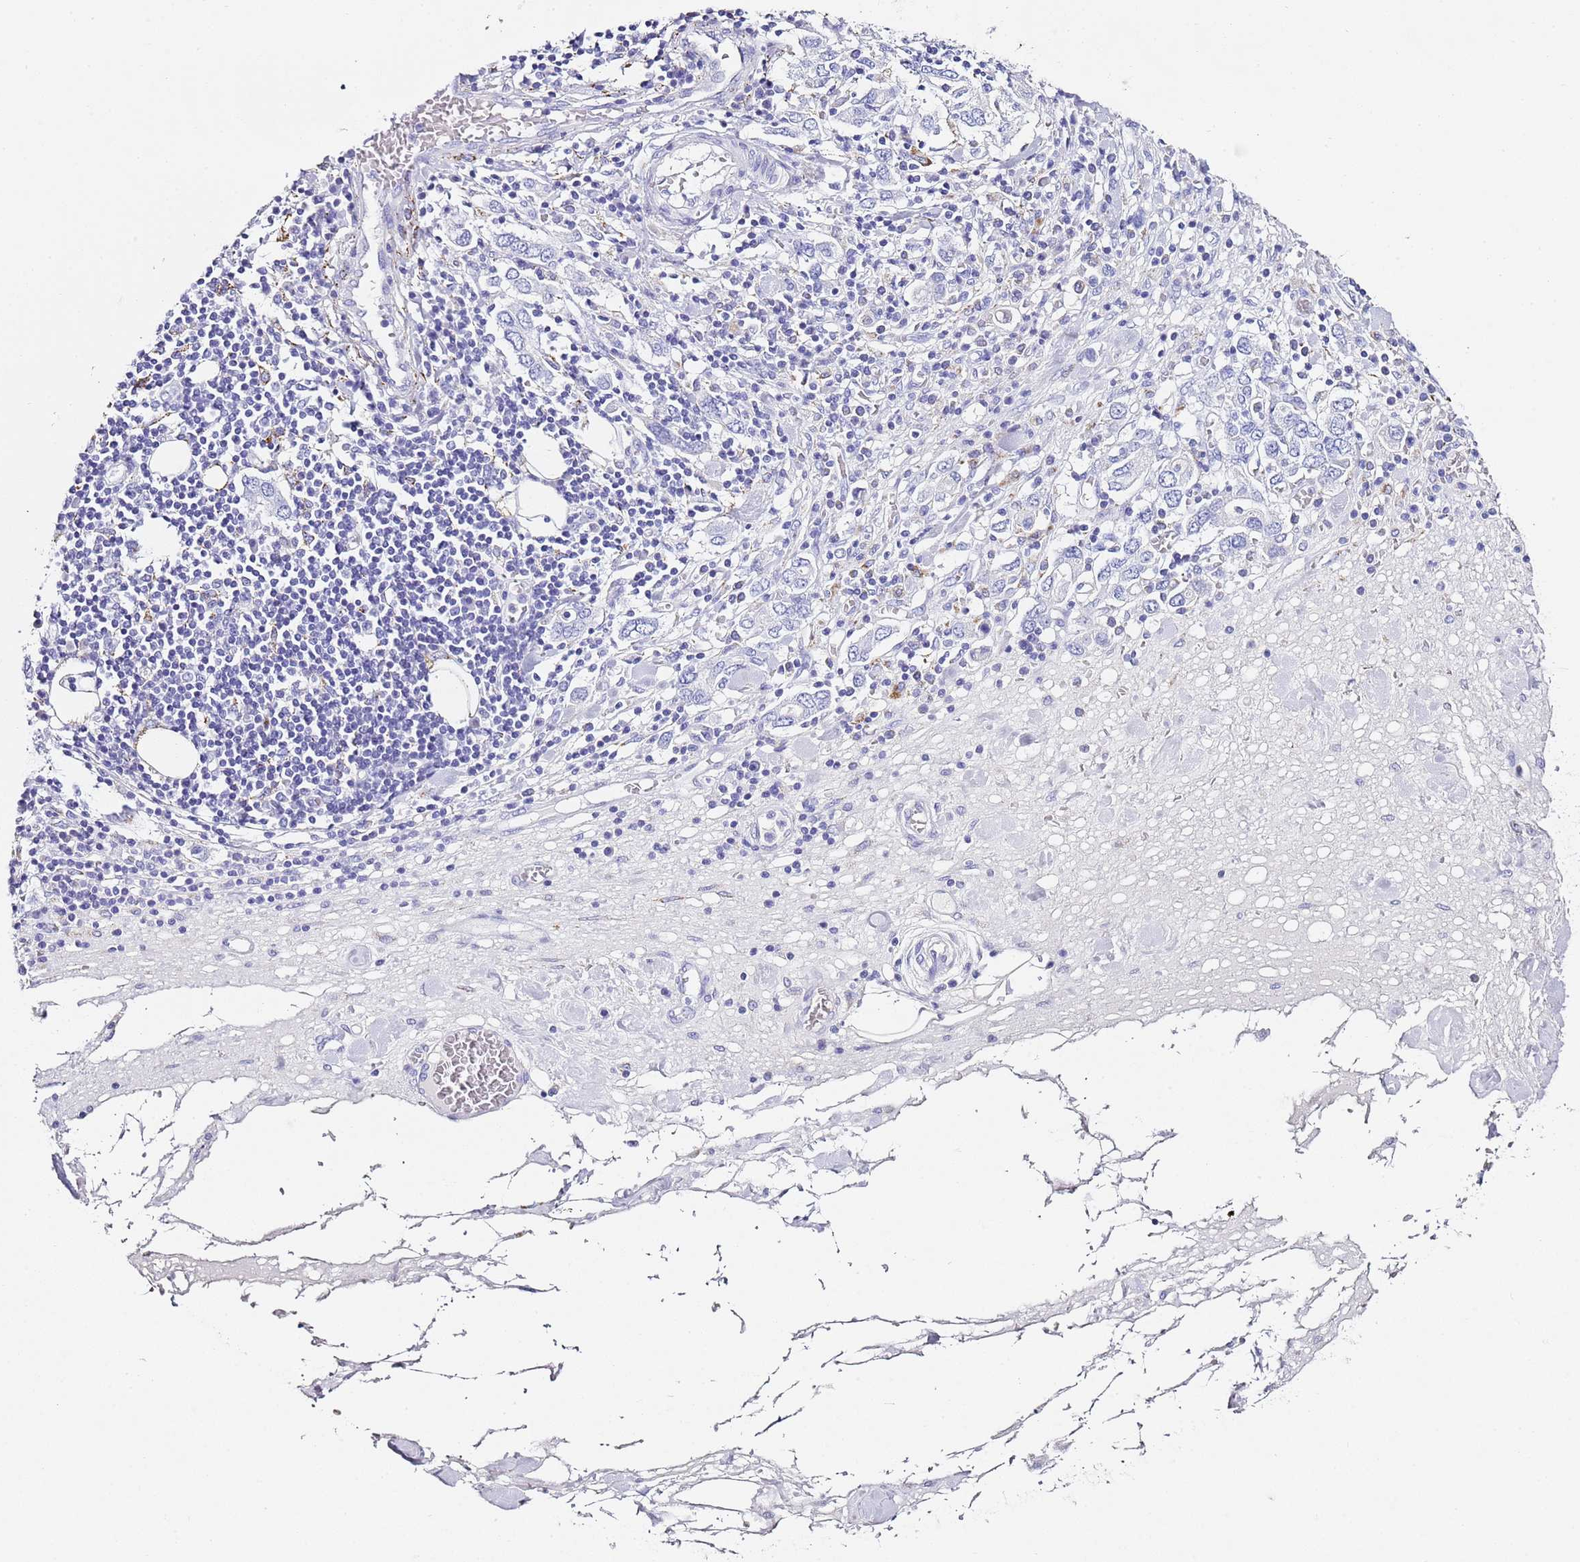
{"staining": {"intensity": "negative", "quantity": "none", "location": "none"}, "tissue": "stomach cancer", "cell_type": "Tumor cells", "image_type": "cancer", "snomed": [{"axis": "morphology", "description": "Adenocarcinoma, NOS"}, {"axis": "topography", "description": "Stomach, upper"}, {"axis": "topography", "description": "Stomach"}], "caption": "DAB immunohistochemical staining of human stomach cancer reveals no significant positivity in tumor cells.", "gene": "PTBP2", "patient": {"sex": "male", "age": 62}}